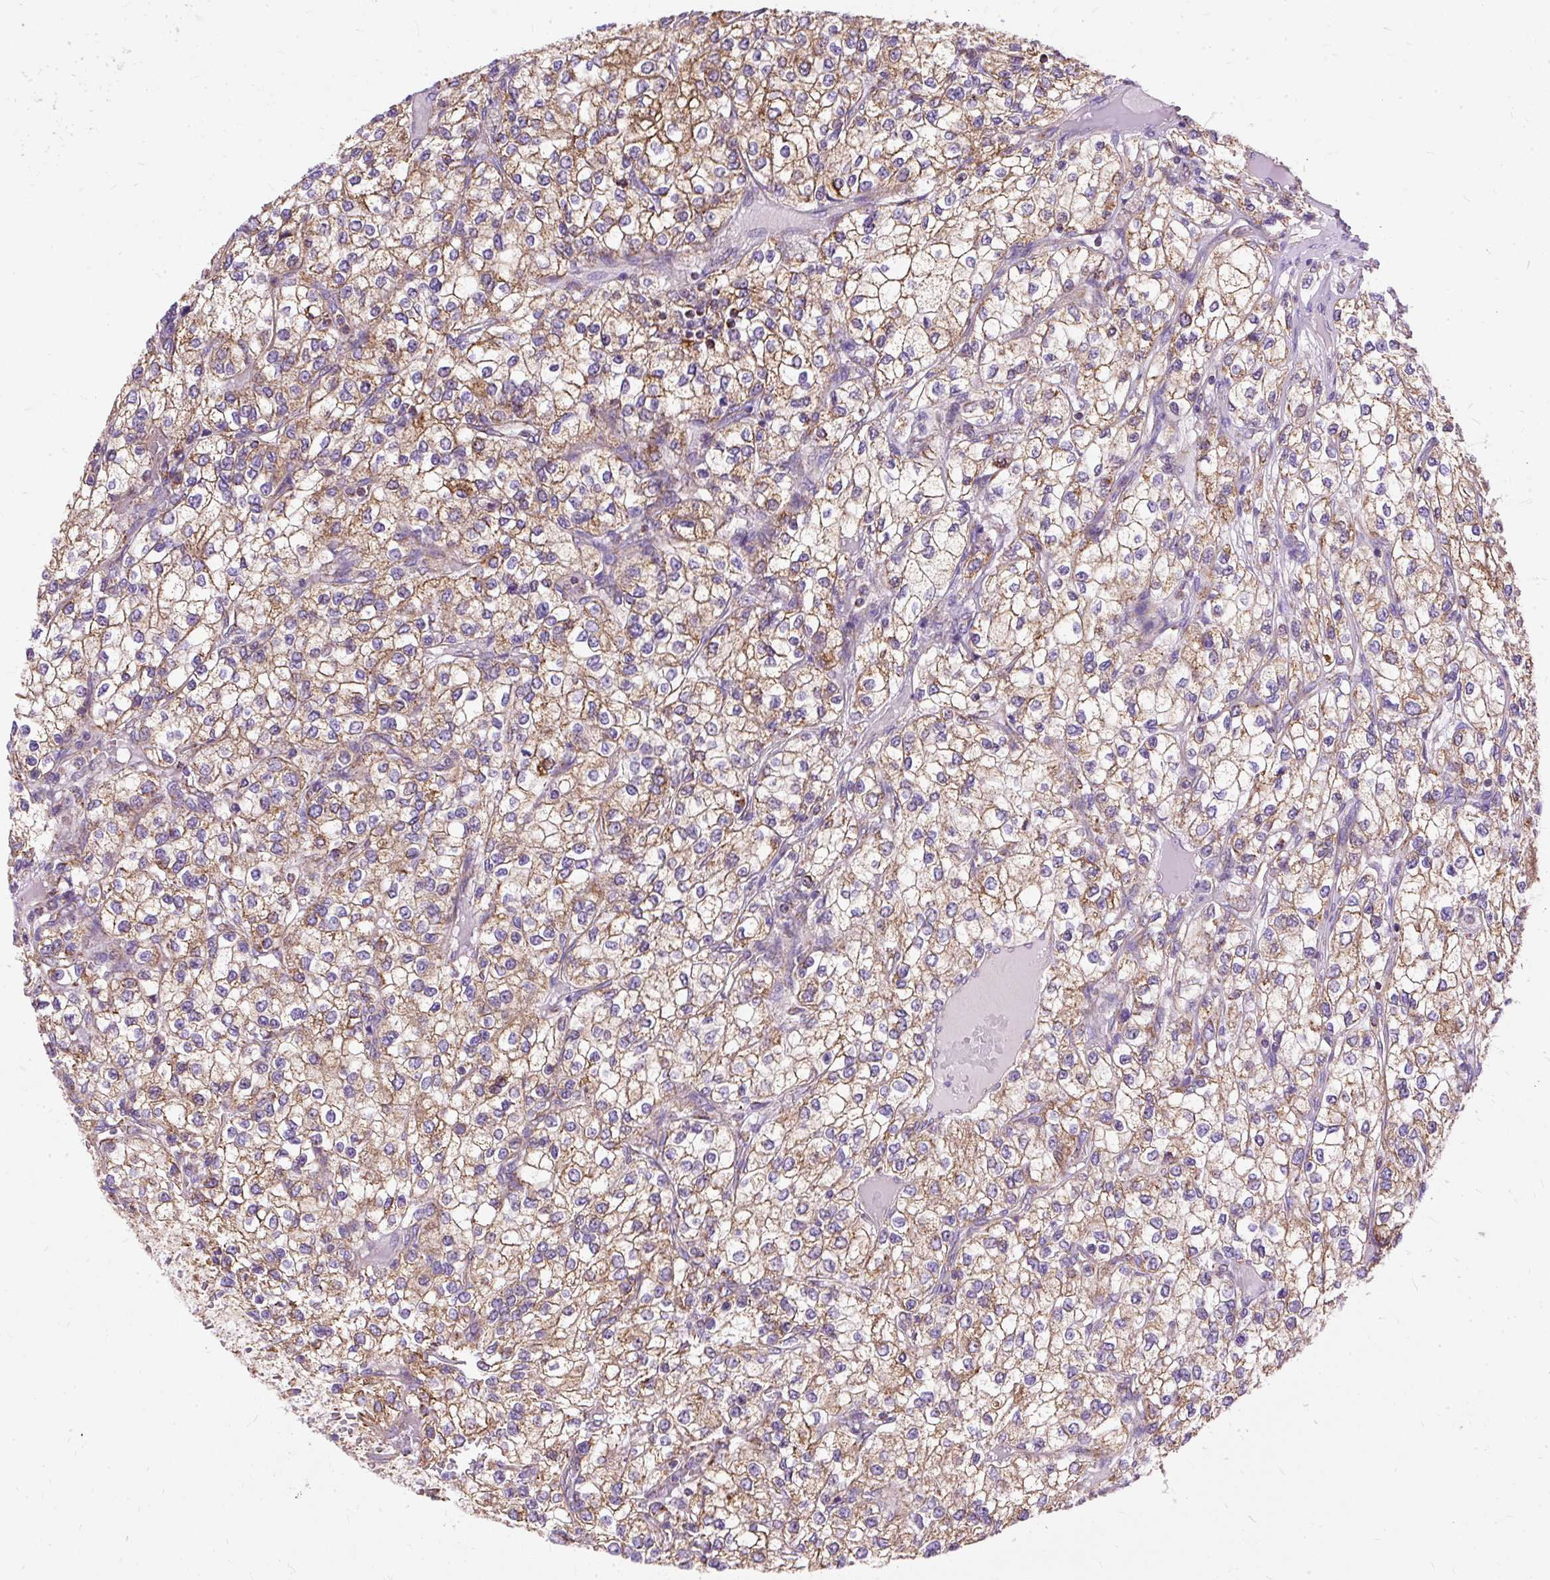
{"staining": {"intensity": "moderate", "quantity": ">75%", "location": "cytoplasmic/membranous"}, "tissue": "renal cancer", "cell_type": "Tumor cells", "image_type": "cancer", "snomed": [{"axis": "morphology", "description": "Adenocarcinoma, NOS"}, {"axis": "topography", "description": "Kidney"}], "caption": "Immunohistochemistry image of neoplastic tissue: human renal adenocarcinoma stained using immunohistochemistry (IHC) shows medium levels of moderate protein expression localized specifically in the cytoplasmic/membranous of tumor cells, appearing as a cytoplasmic/membranous brown color.", "gene": "CEP290", "patient": {"sex": "male", "age": 80}}